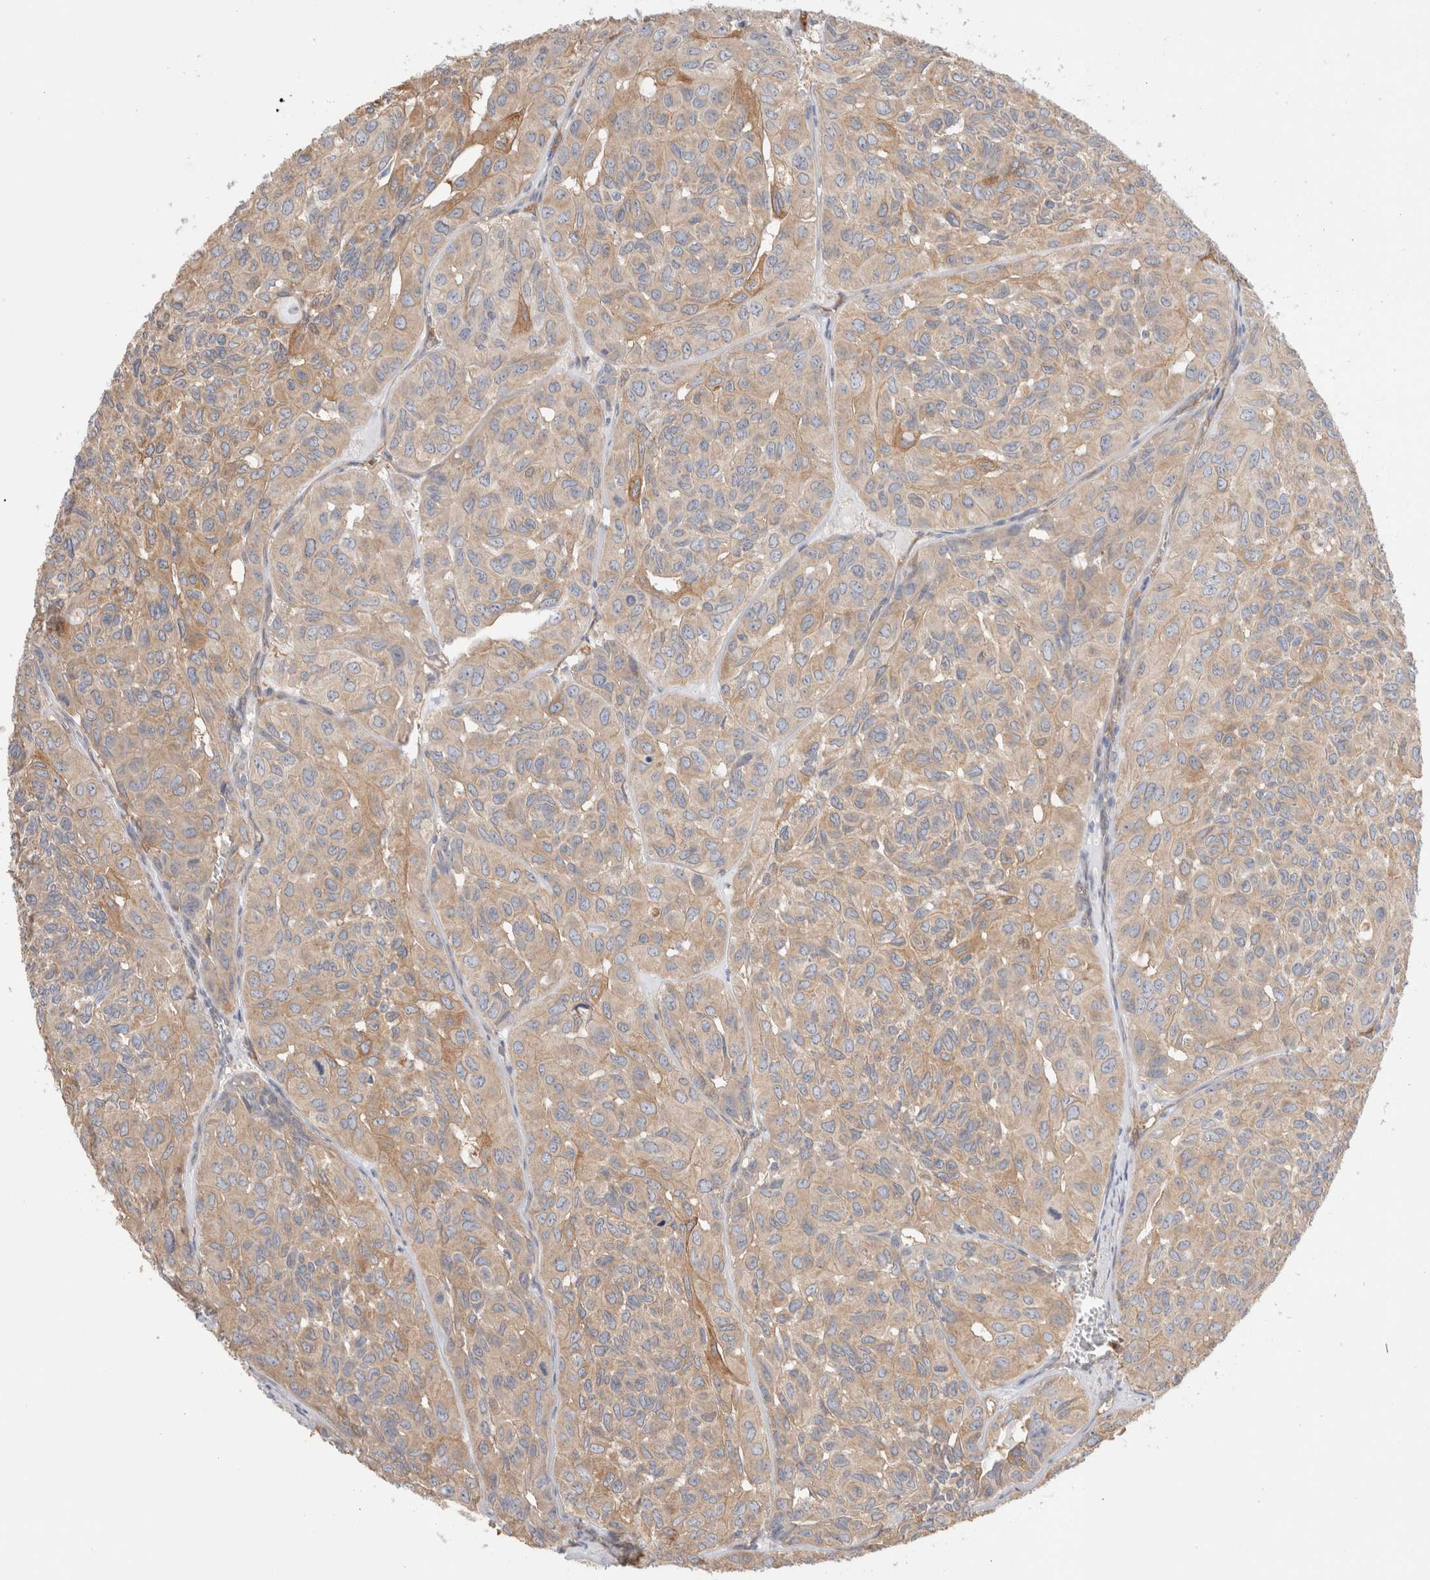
{"staining": {"intensity": "weak", "quantity": ">75%", "location": "cytoplasmic/membranous"}, "tissue": "head and neck cancer", "cell_type": "Tumor cells", "image_type": "cancer", "snomed": [{"axis": "morphology", "description": "Adenocarcinoma, NOS"}, {"axis": "topography", "description": "Salivary gland, NOS"}, {"axis": "topography", "description": "Head-Neck"}], "caption": "Human head and neck adenocarcinoma stained for a protein (brown) exhibits weak cytoplasmic/membranous positive positivity in approximately >75% of tumor cells.", "gene": "CAPN2", "patient": {"sex": "female", "age": 76}}